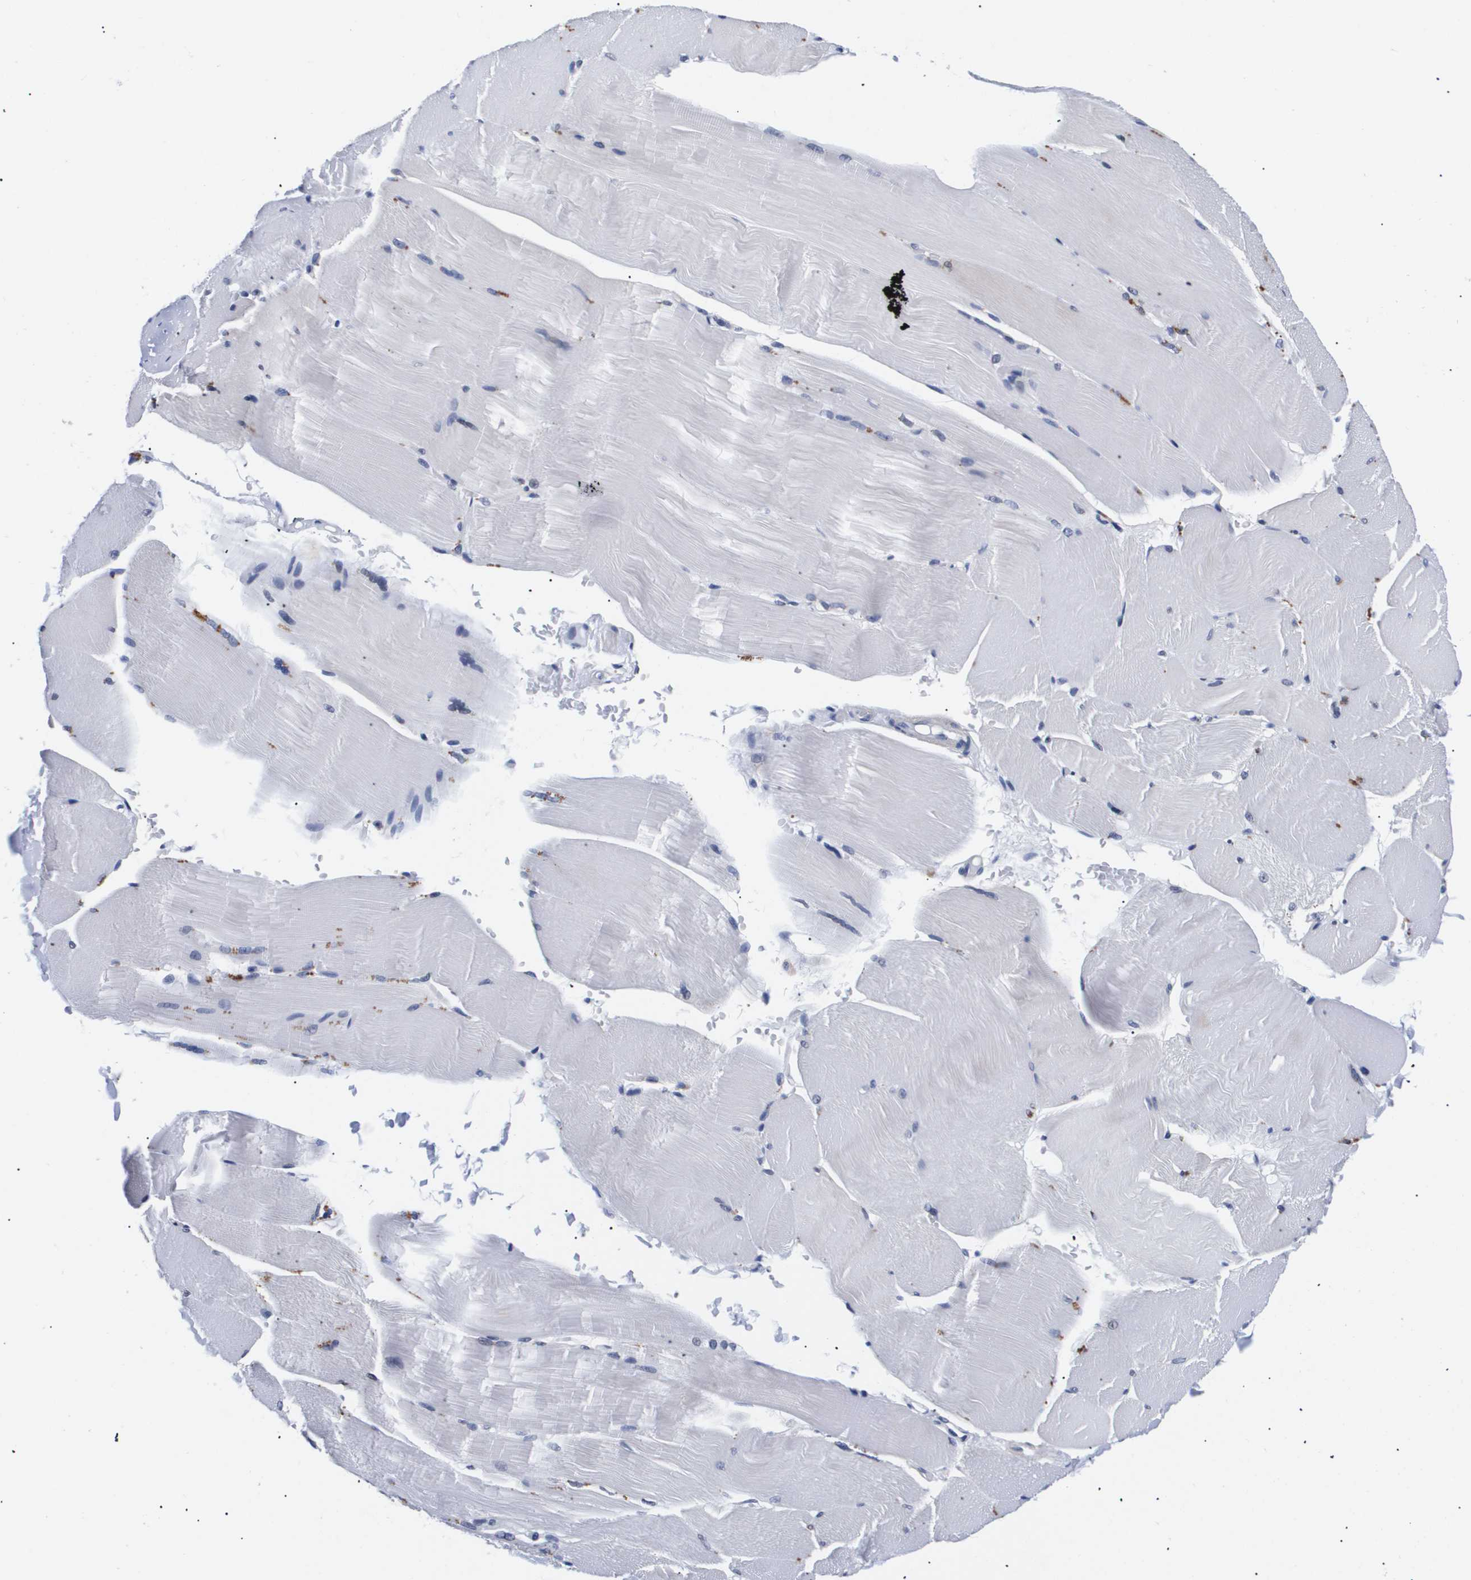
{"staining": {"intensity": "negative", "quantity": "none", "location": "none"}, "tissue": "skeletal muscle", "cell_type": "Myocytes", "image_type": "normal", "snomed": [{"axis": "morphology", "description": "Normal tissue, NOS"}, {"axis": "topography", "description": "Skin"}, {"axis": "topography", "description": "Skeletal muscle"}], "caption": "This is an immunohistochemistry image of normal skeletal muscle. There is no expression in myocytes.", "gene": "SHD", "patient": {"sex": "male", "age": 83}}